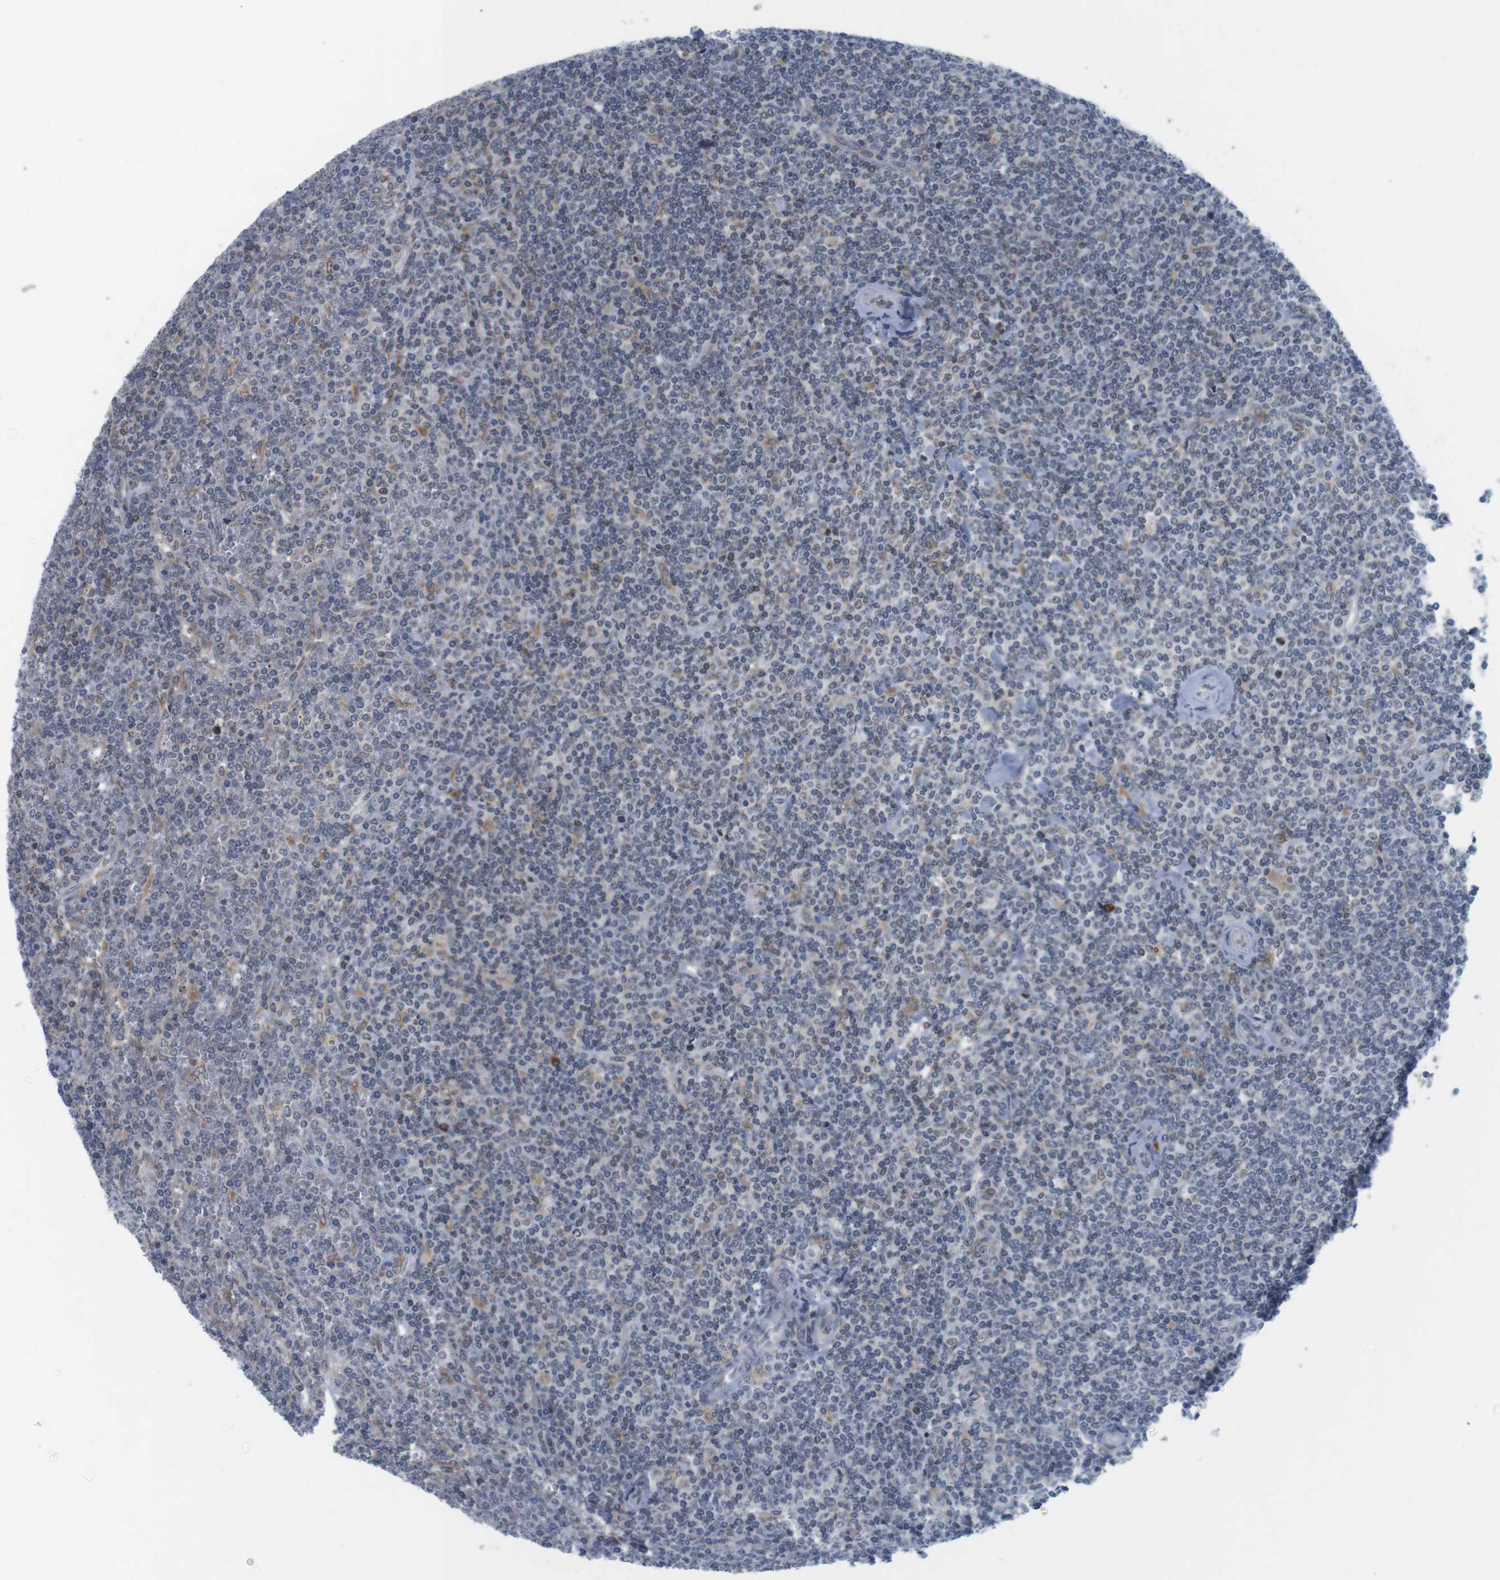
{"staining": {"intensity": "negative", "quantity": "none", "location": "none"}, "tissue": "lymphoma", "cell_type": "Tumor cells", "image_type": "cancer", "snomed": [{"axis": "morphology", "description": "Malignant lymphoma, non-Hodgkin's type, Low grade"}, {"axis": "topography", "description": "Spleen"}], "caption": "The immunohistochemistry image has no significant staining in tumor cells of lymphoma tissue.", "gene": "ERGIC3", "patient": {"sex": "female", "age": 19}}